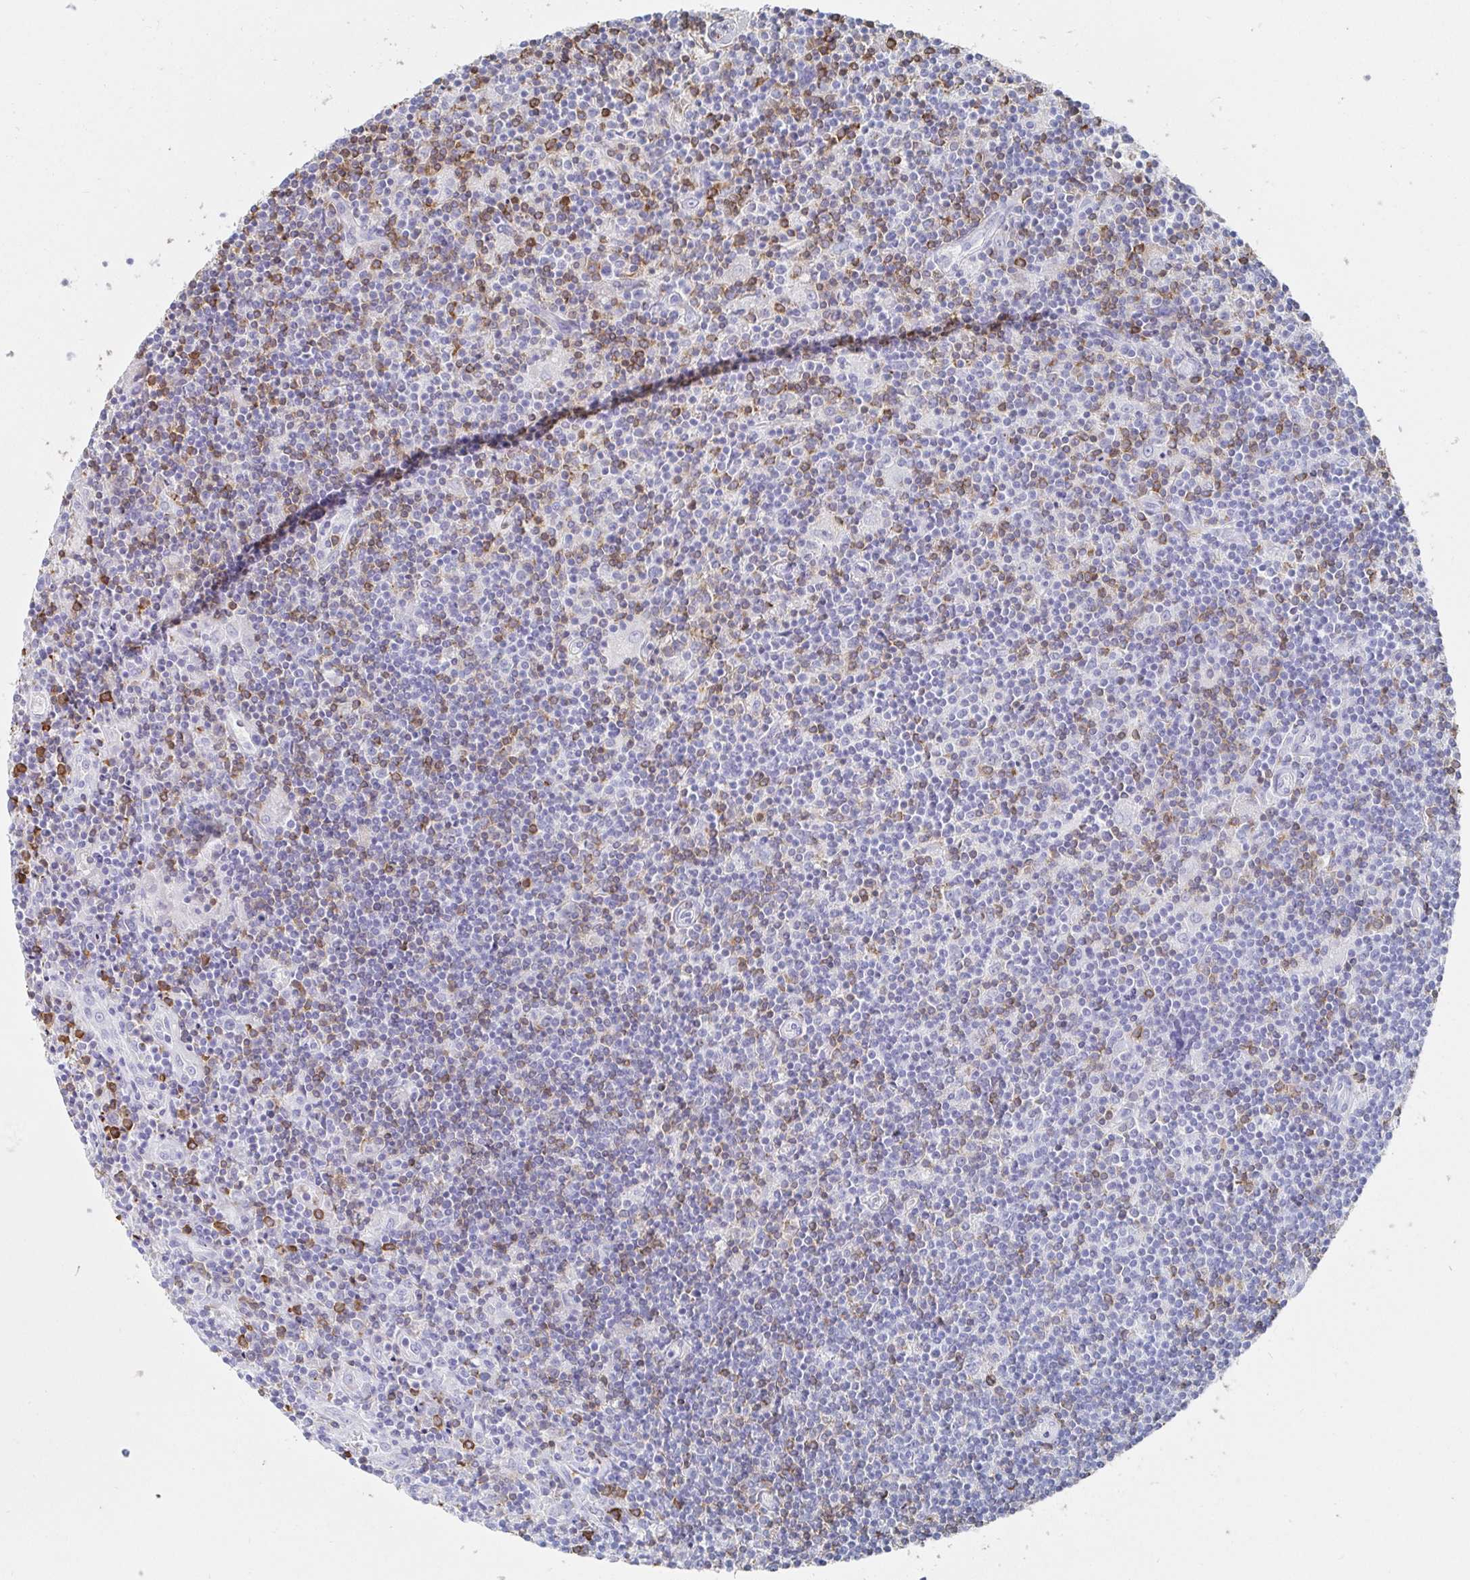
{"staining": {"intensity": "negative", "quantity": "none", "location": "none"}, "tissue": "lymphoma", "cell_type": "Tumor cells", "image_type": "cancer", "snomed": [{"axis": "morphology", "description": "Hodgkin's disease, NOS"}, {"axis": "topography", "description": "Lymph node"}], "caption": "This micrograph is of lymphoma stained with immunohistochemistry to label a protein in brown with the nuclei are counter-stained blue. There is no staining in tumor cells.", "gene": "PACSIN1", "patient": {"sex": "male", "age": 40}}